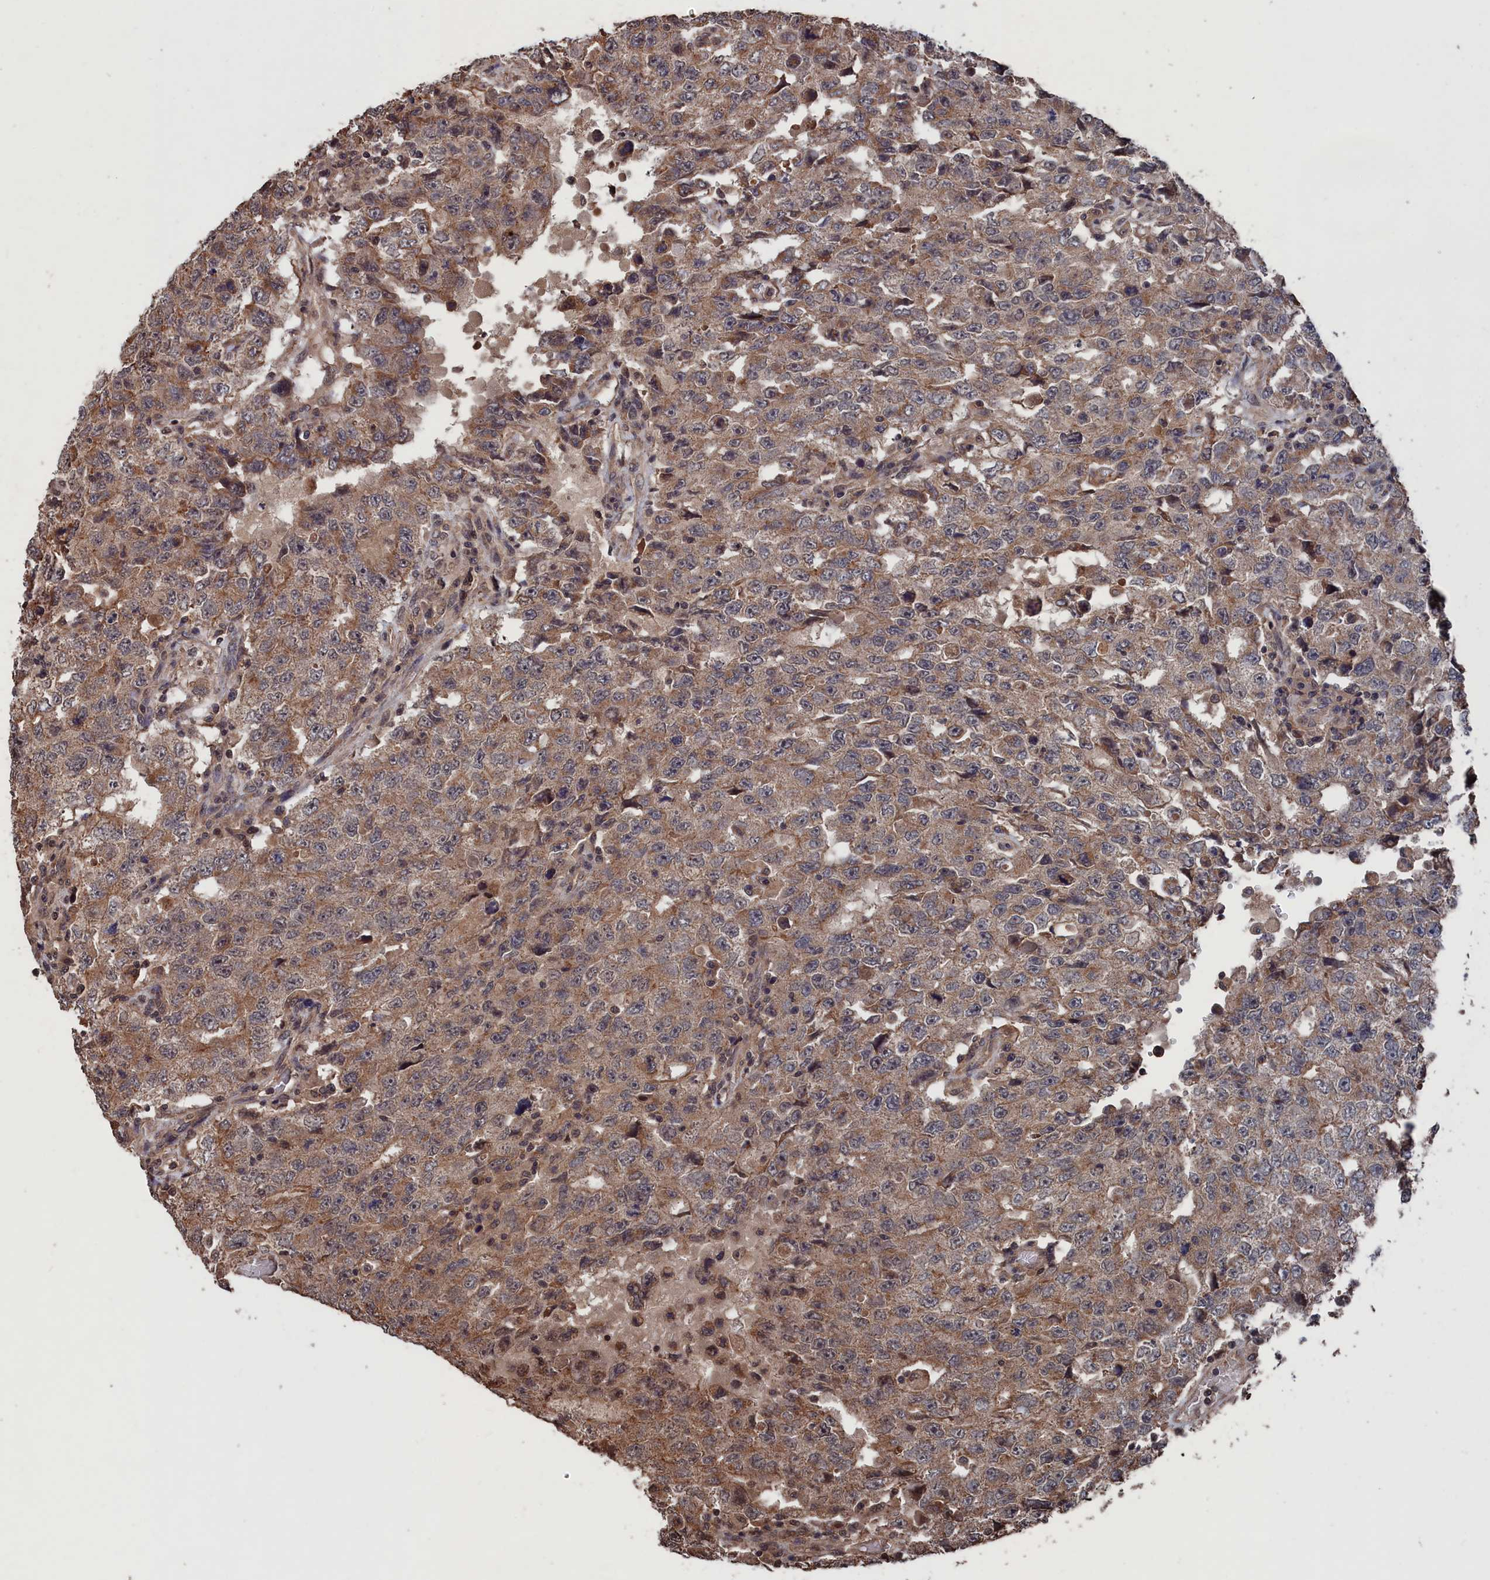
{"staining": {"intensity": "moderate", "quantity": ">75%", "location": "cytoplasmic/membranous"}, "tissue": "testis cancer", "cell_type": "Tumor cells", "image_type": "cancer", "snomed": [{"axis": "morphology", "description": "Carcinoma, Embryonal, NOS"}, {"axis": "topography", "description": "Testis"}], "caption": "Tumor cells reveal medium levels of moderate cytoplasmic/membranous positivity in about >75% of cells in testis cancer.", "gene": "PDE12", "patient": {"sex": "male", "age": 26}}